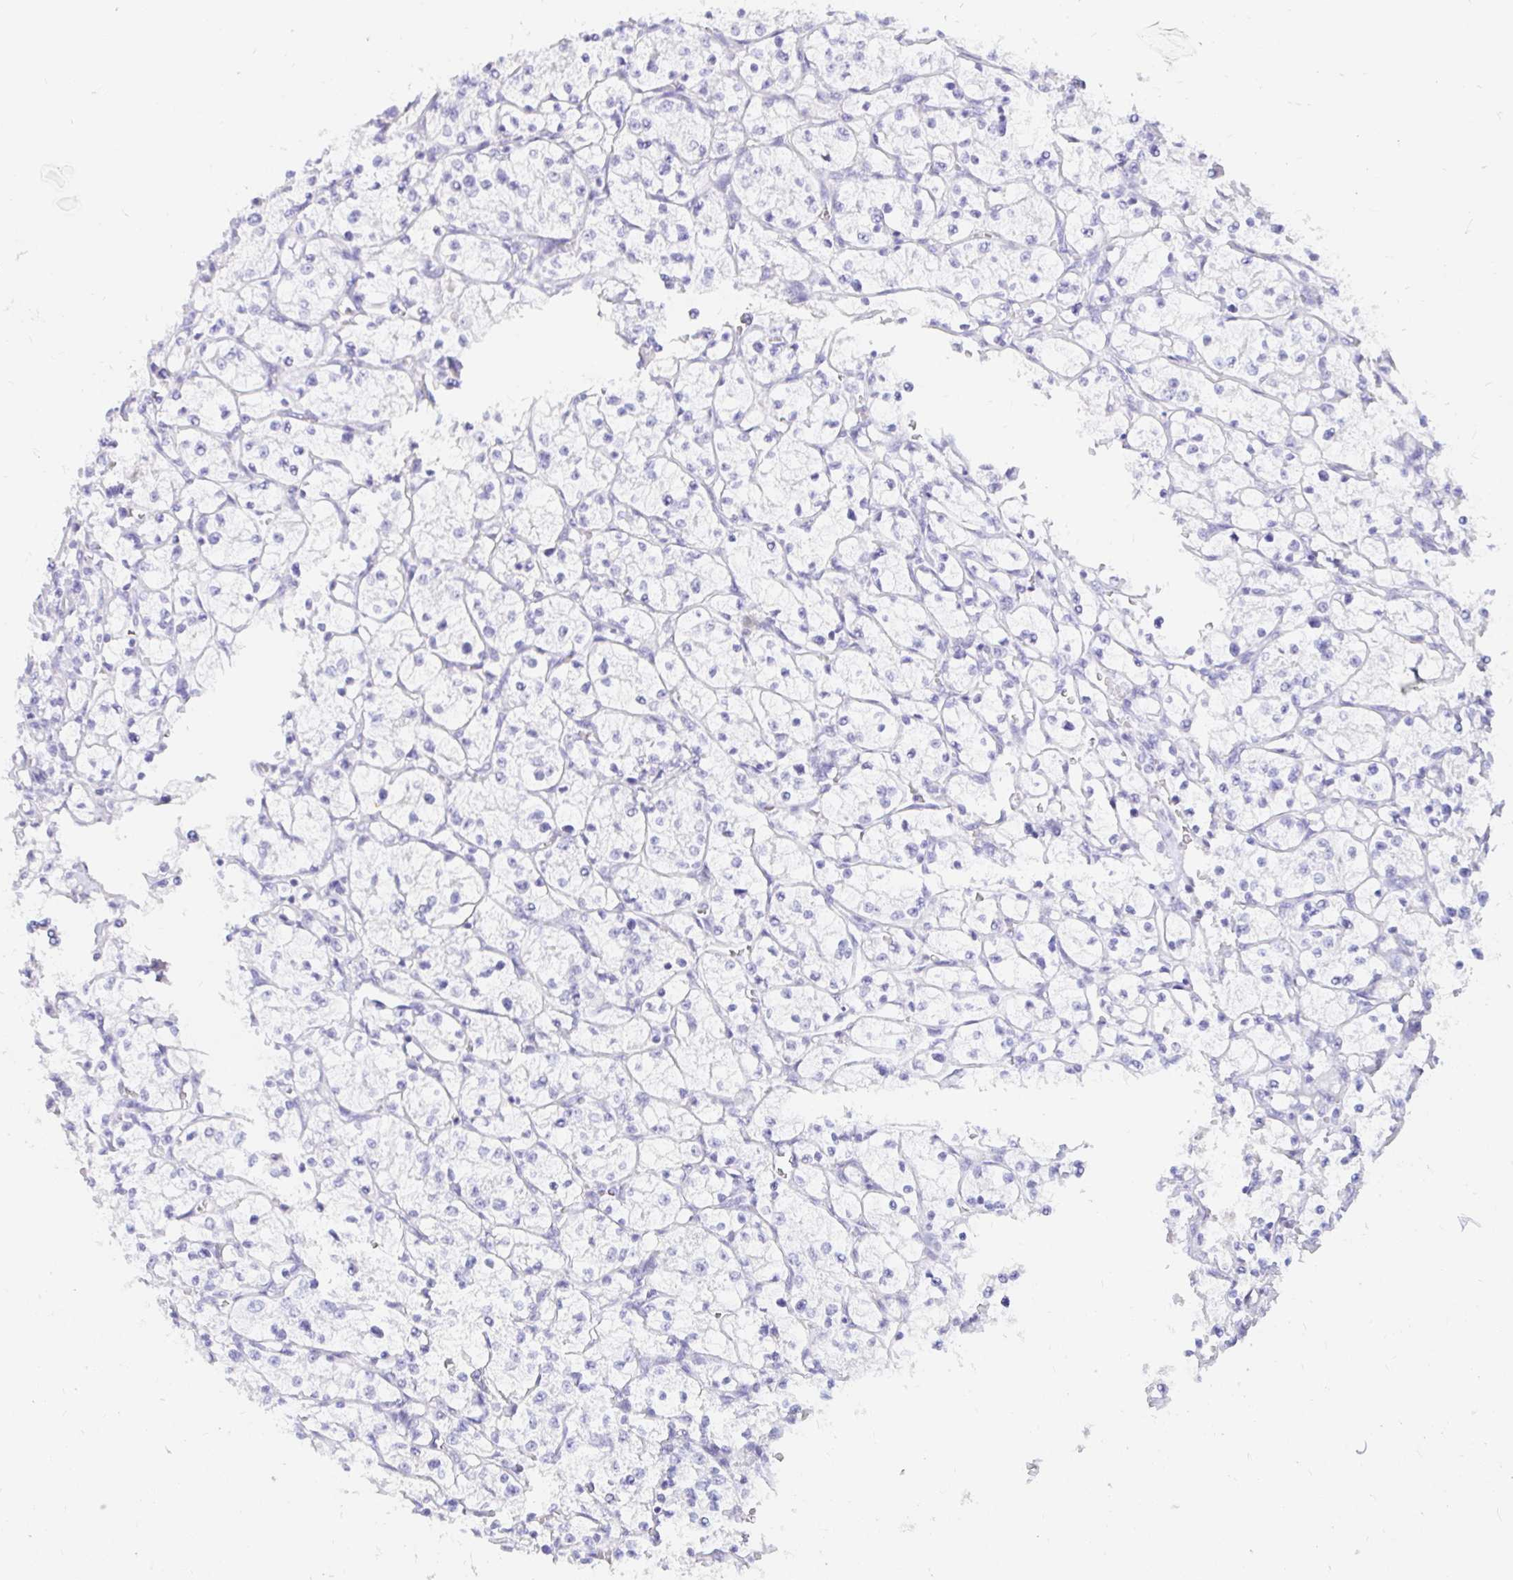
{"staining": {"intensity": "negative", "quantity": "none", "location": "none"}, "tissue": "renal cancer", "cell_type": "Tumor cells", "image_type": "cancer", "snomed": [{"axis": "morphology", "description": "Adenocarcinoma, NOS"}, {"axis": "topography", "description": "Kidney"}], "caption": "This is an immunohistochemistry (IHC) image of adenocarcinoma (renal). There is no expression in tumor cells.", "gene": "PPP1R1B", "patient": {"sex": "female", "age": 64}}